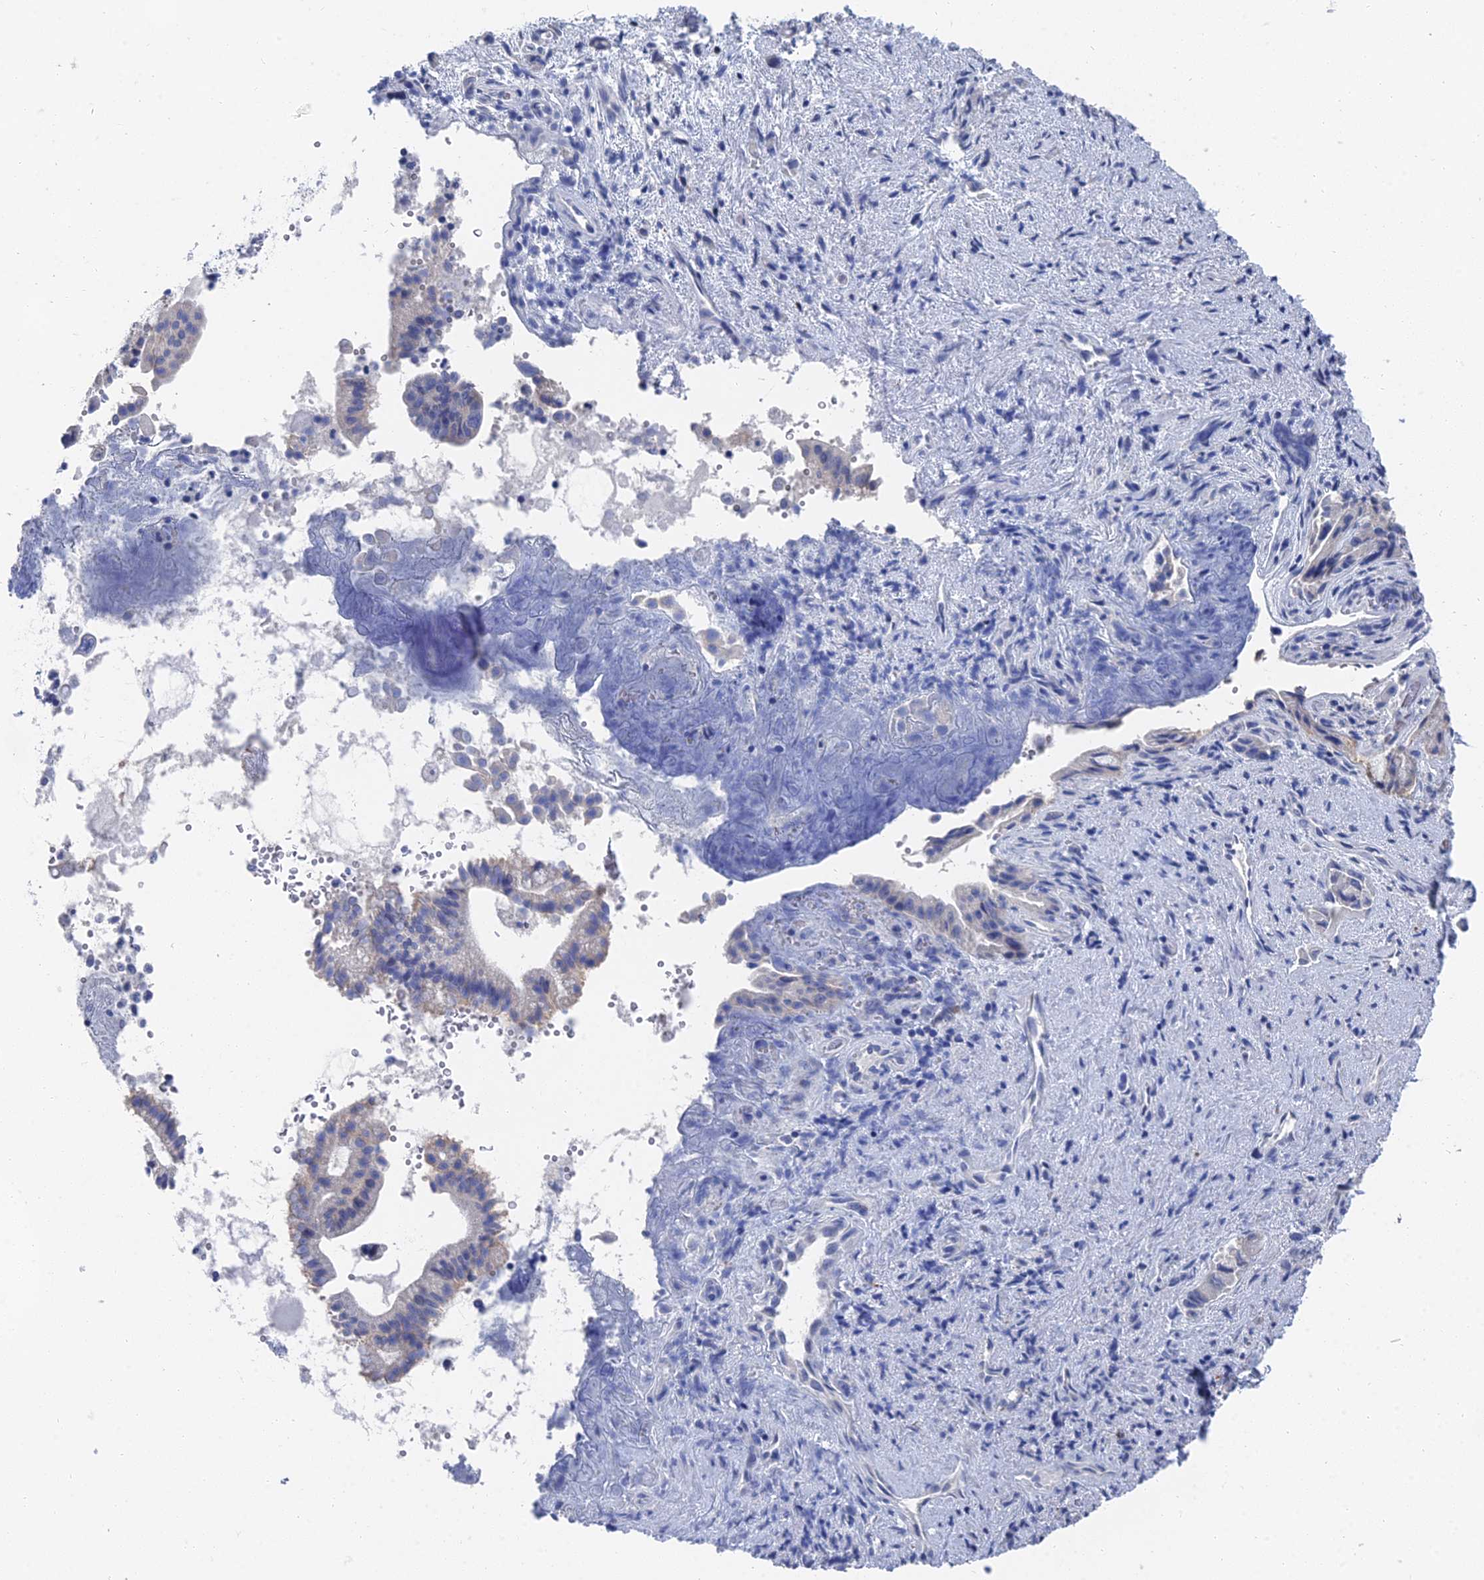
{"staining": {"intensity": "negative", "quantity": "none", "location": "none"}, "tissue": "pancreatic cancer", "cell_type": "Tumor cells", "image_type": "cancer", "snomed": [{"axis": "morphology", "description": "Adenocarcinoma, NOS"}, {"axis": "topography", "description": "Pancreas"}], "caption": "Tumor cells show no significant staining in pancreatic adenocarcinoma.", "gene": "GFAP", "patient": {"sex": "female", "age": 77}}